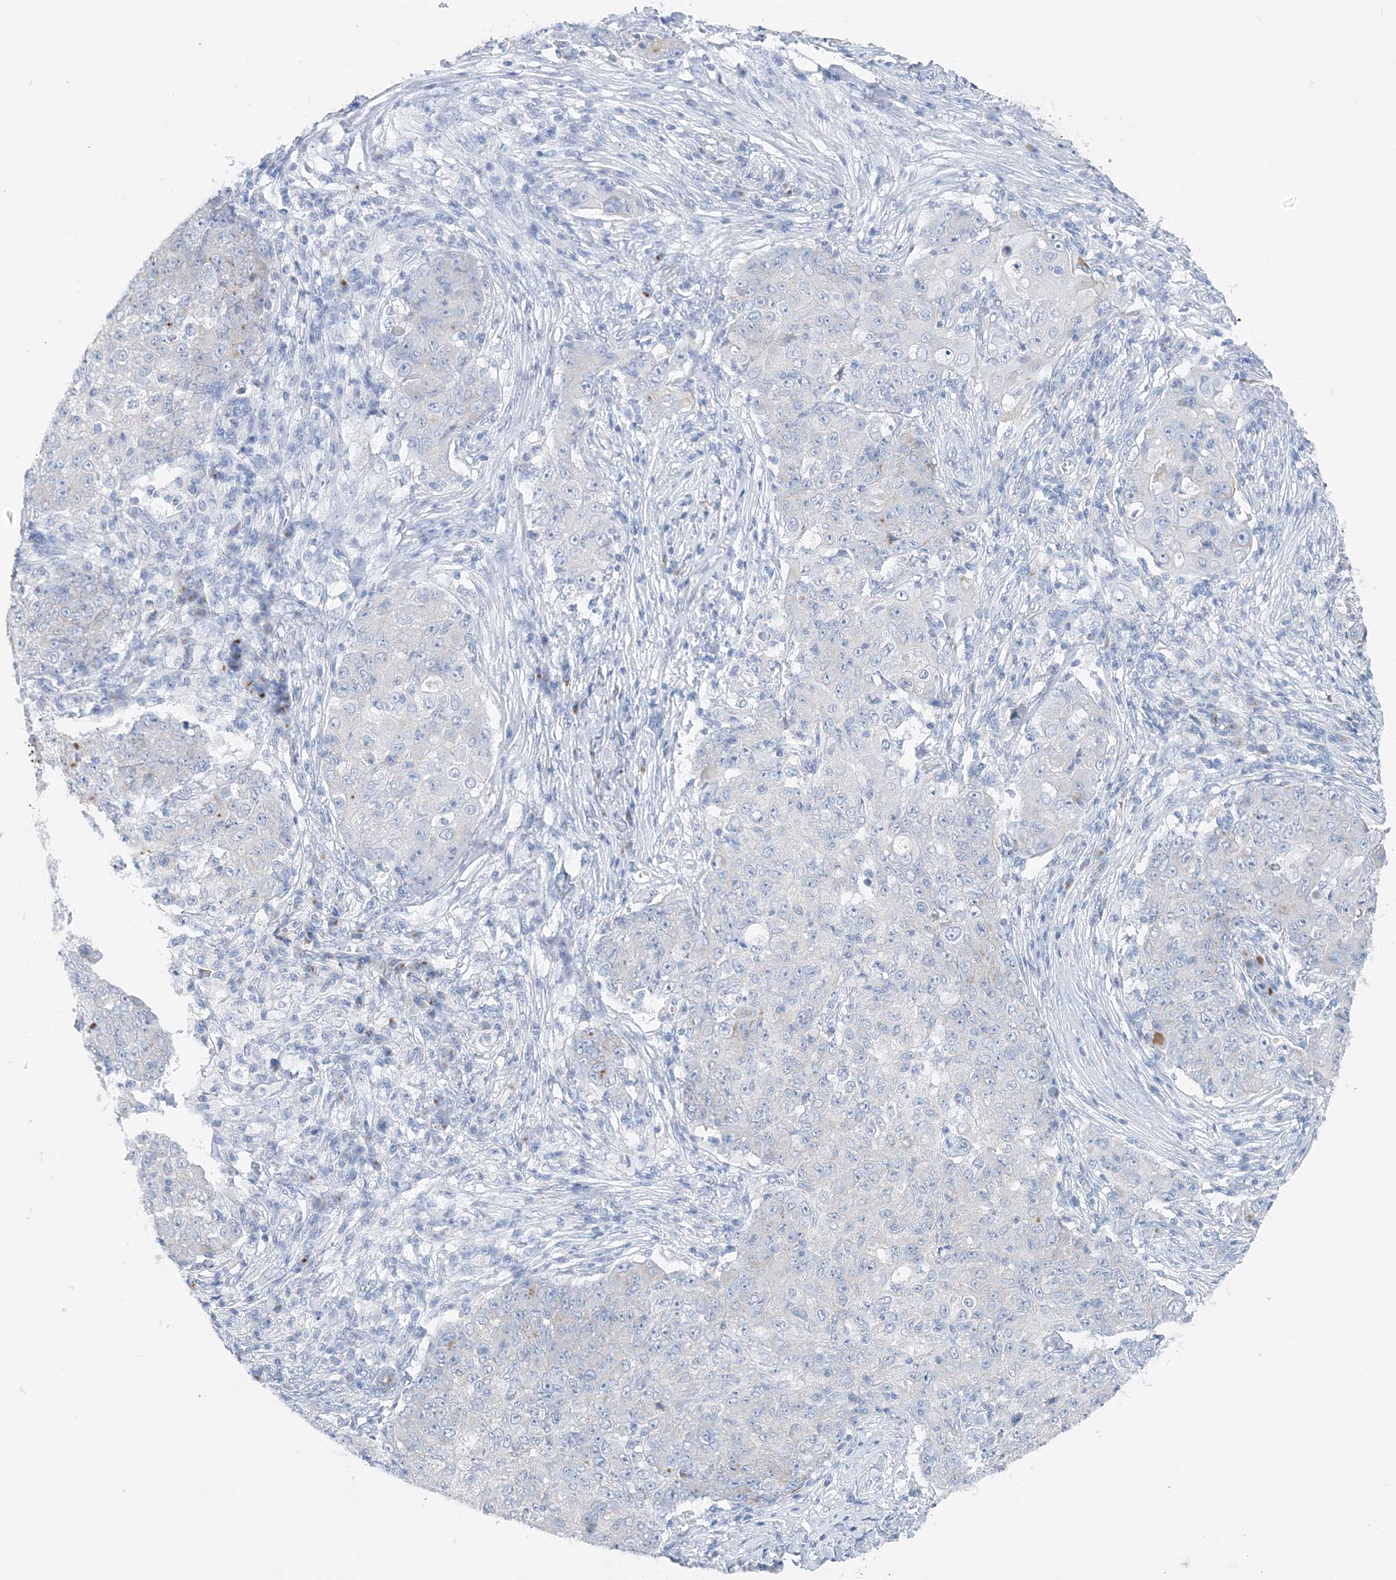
{"staining": {"intensity": "negative", "quantity": "none", "location": "none"}, "tissue": "ovarian cancer", "cell_type": "Tumor cells", "image_type": "cancer", "snomed": [{"axis": "morphology", "description": "Carcinoma, endometroid"}, {"axis": "topography", "description": "Ovary"}], "caption": "IHC image of neoplastic tissue: human endometroid carcinoma (ovarian) stained with DAB (3,3'-diaminobenzidine) displays no significant protein expression in tumor cells. (DAB IHC with hematoxylin counter stain).", "gene": "SLC5A6", "patient": {"sex": "female", "age": 42}}